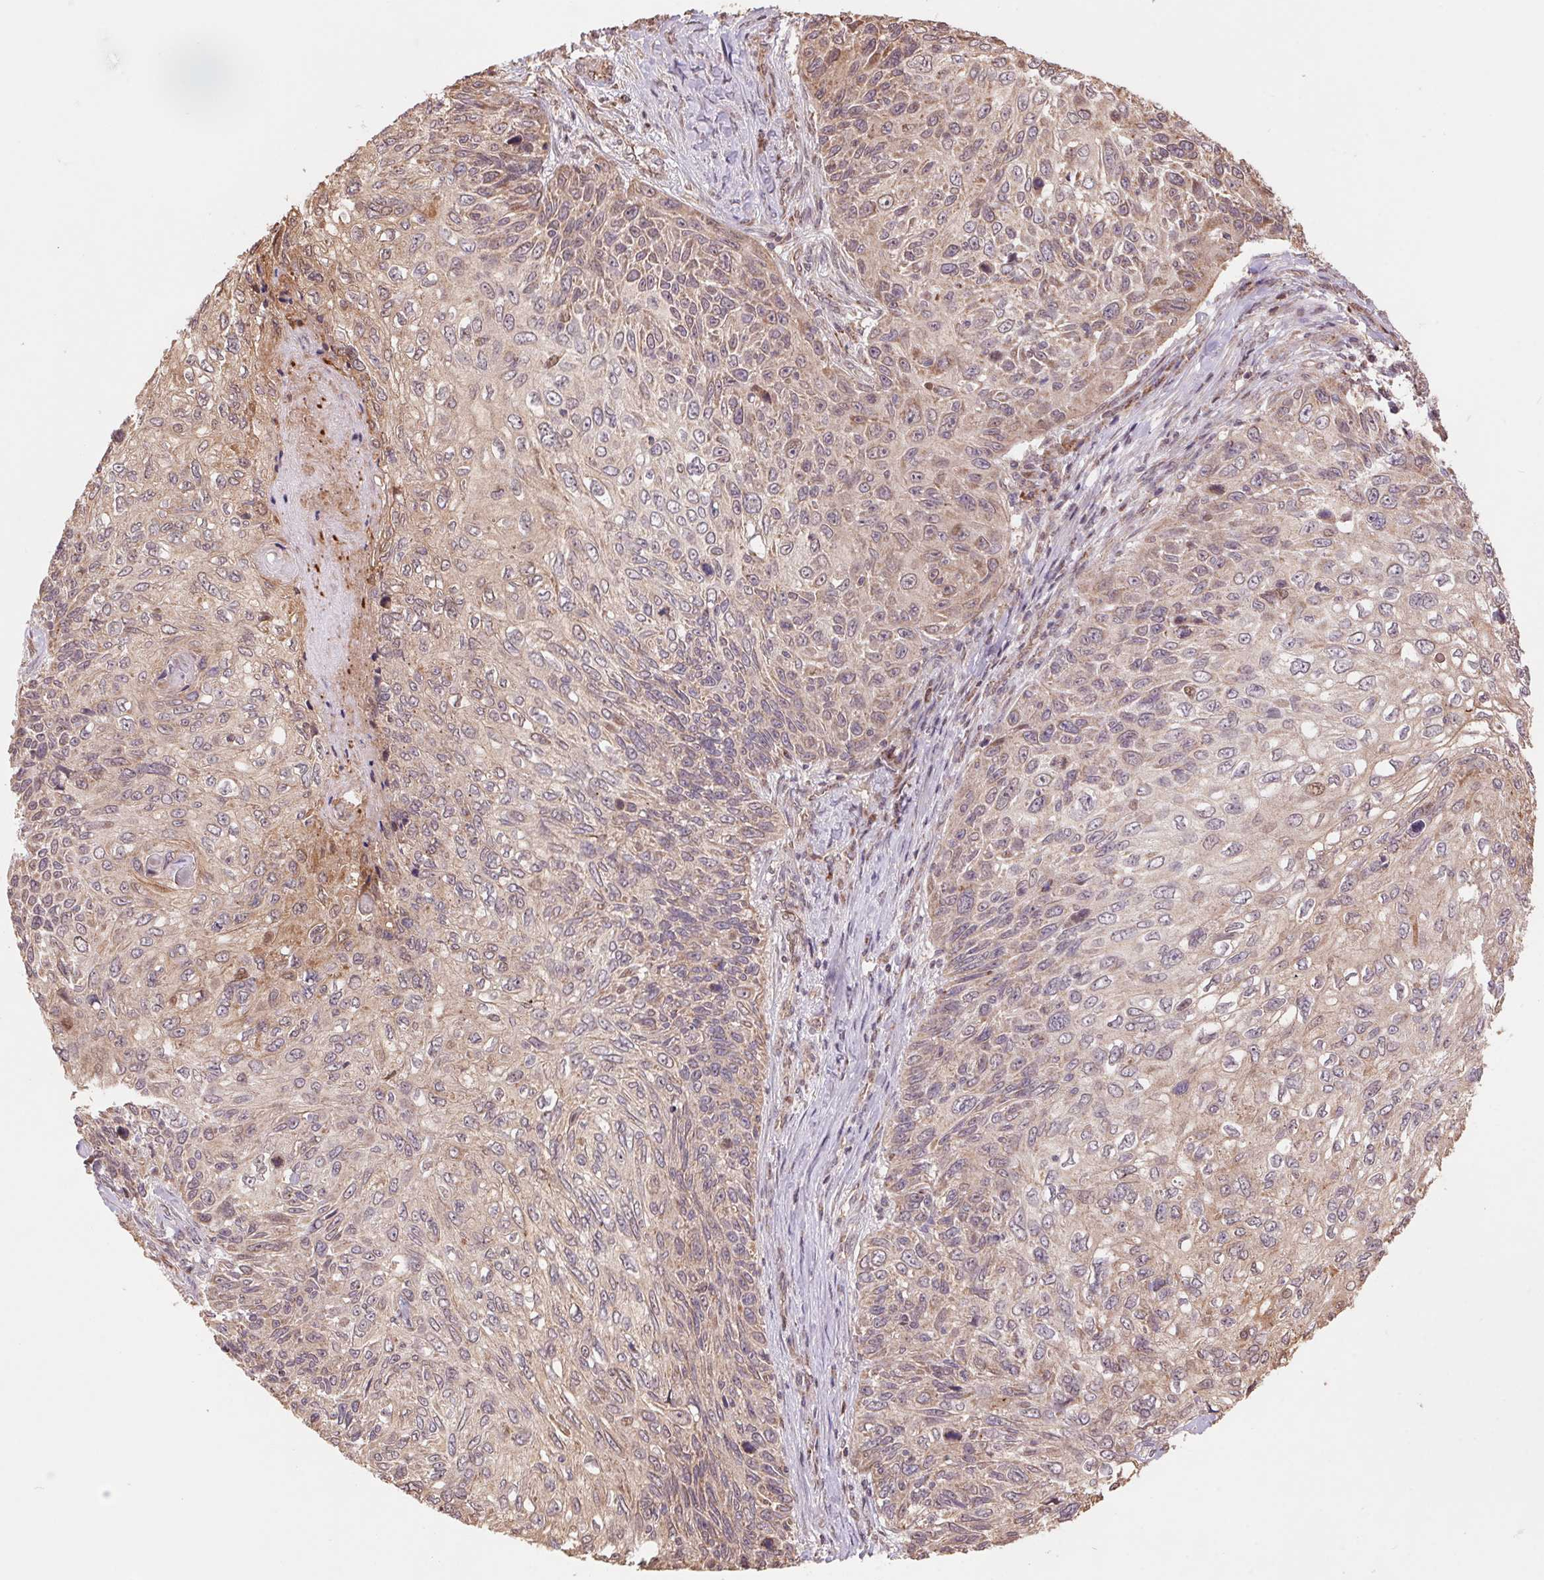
{"staining": {"intensity": "weak", "quantity": "<25%", "location": "cytoplasmic/membranous"}, "tissue": "skin cancer", "cell_type": "Tumor cells", "image_type": "cancer", "snomed": [{"axis": "morphology", "description": "Squamous cell carcinoma, NOS"}, {"axis": "topography", "description": "Skin"}], "caption": "Protein analysis of squamous cell carcinoma (skin) reveals no significant staining in tumor cells.", "gene": "PDHA1", "patient": {"sex": "male", "age": 92}}